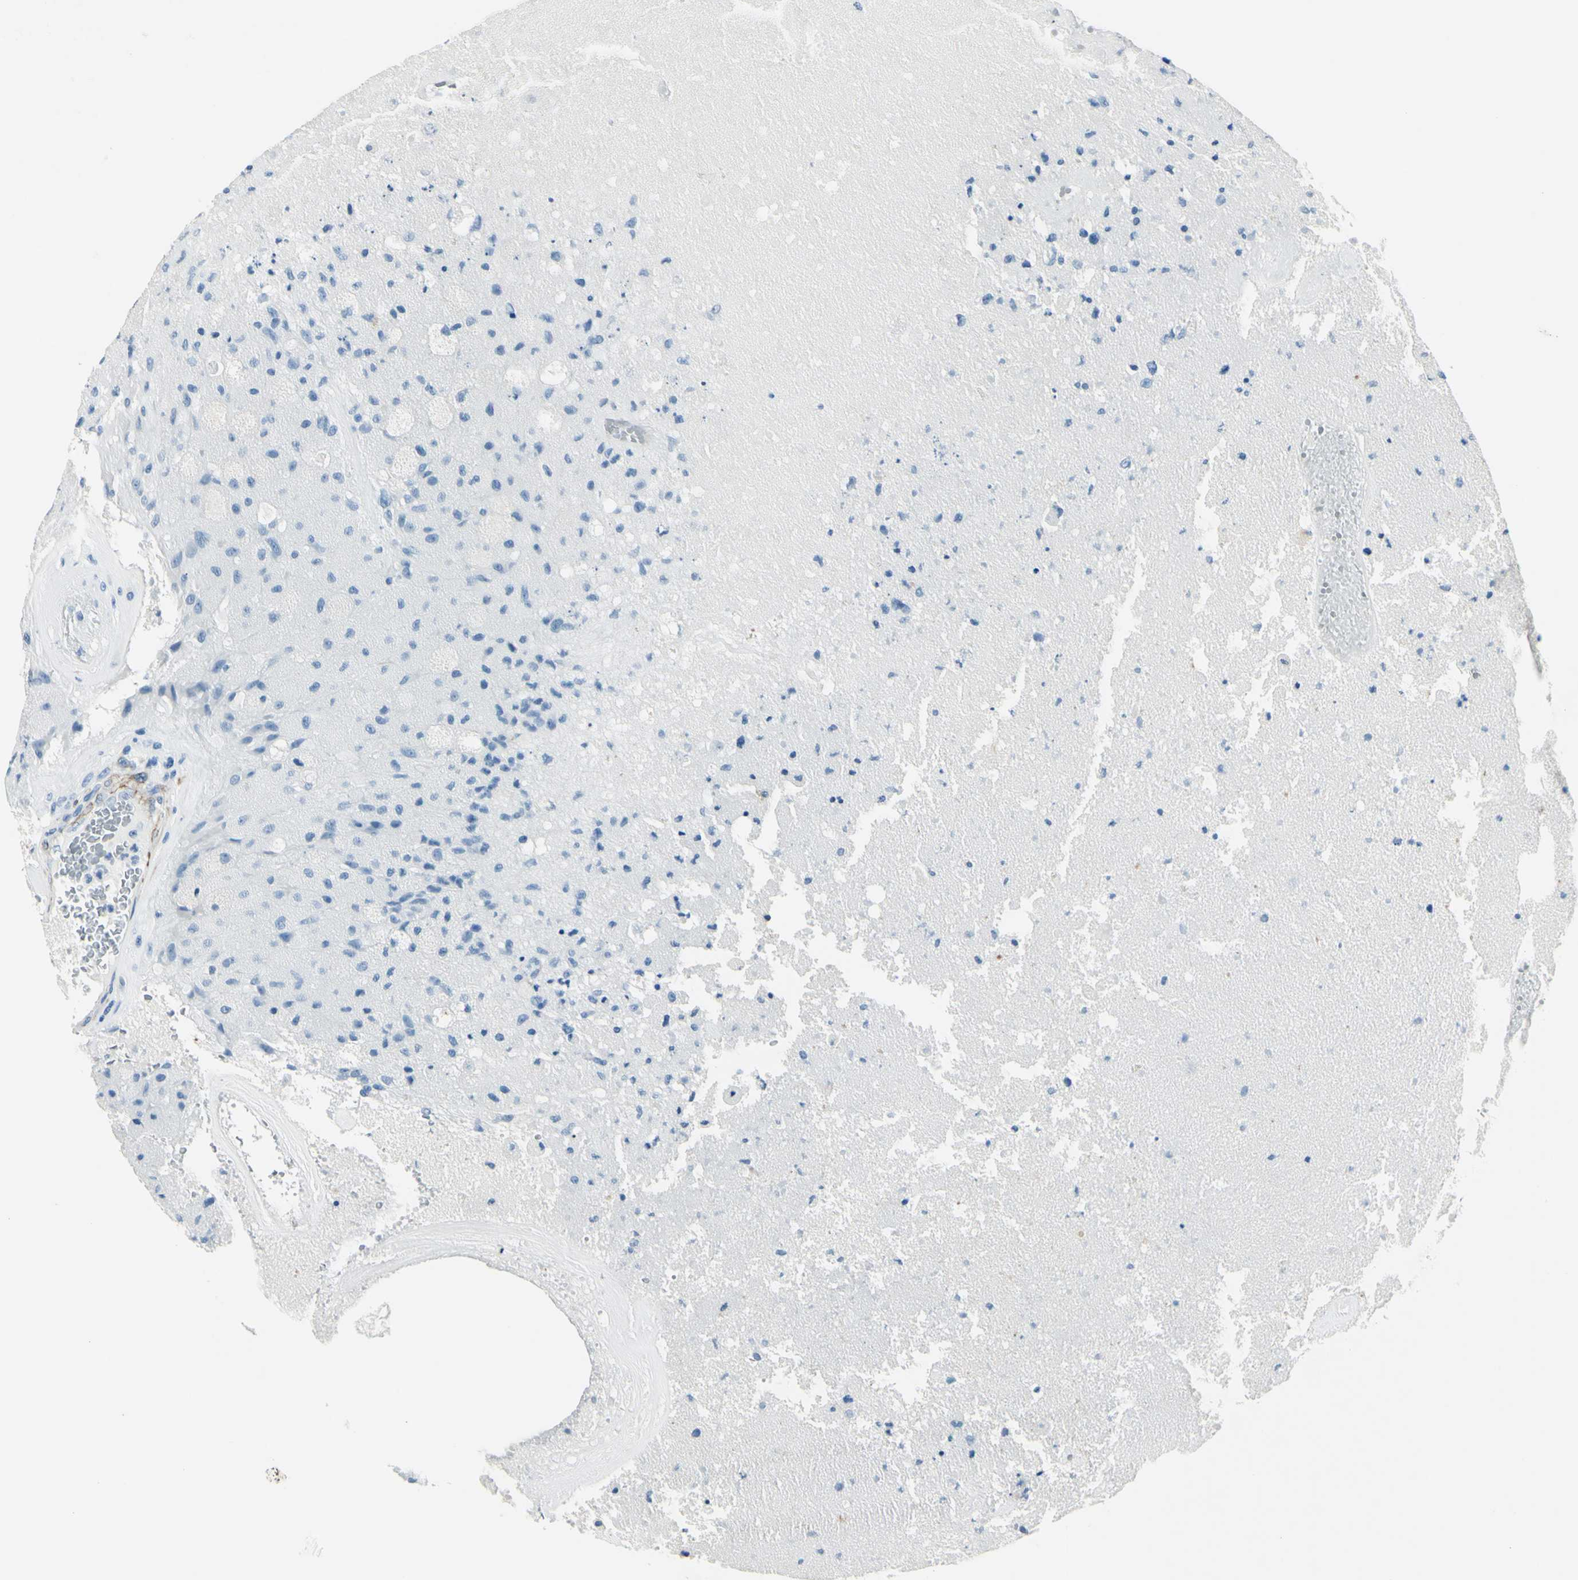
{"staining": {"intensity": "negative", "quantity": "none", "location": "none"}, "tissue": "glioma", "cell_type": "Tumor cells", "image_type": "cancer", "snomed": [{"axis": "morphology", "description": "Normal tissue, NOS"}, {"axis": "morphology", "description": "Glioma, malignant, High grade"}, {"axis": "topography", "description": "Cerebral cortex"}], "caption": "Micrograph shows no protein staining in tumor cells of malignant high-grade glioma tissue. (Brightfield microscopy of DAB (3,3'-diaminobenzidine) immunohistochemistry at high magnification).", "gene": "CDH15", "patient": {"sex": "male", "age": 77}}